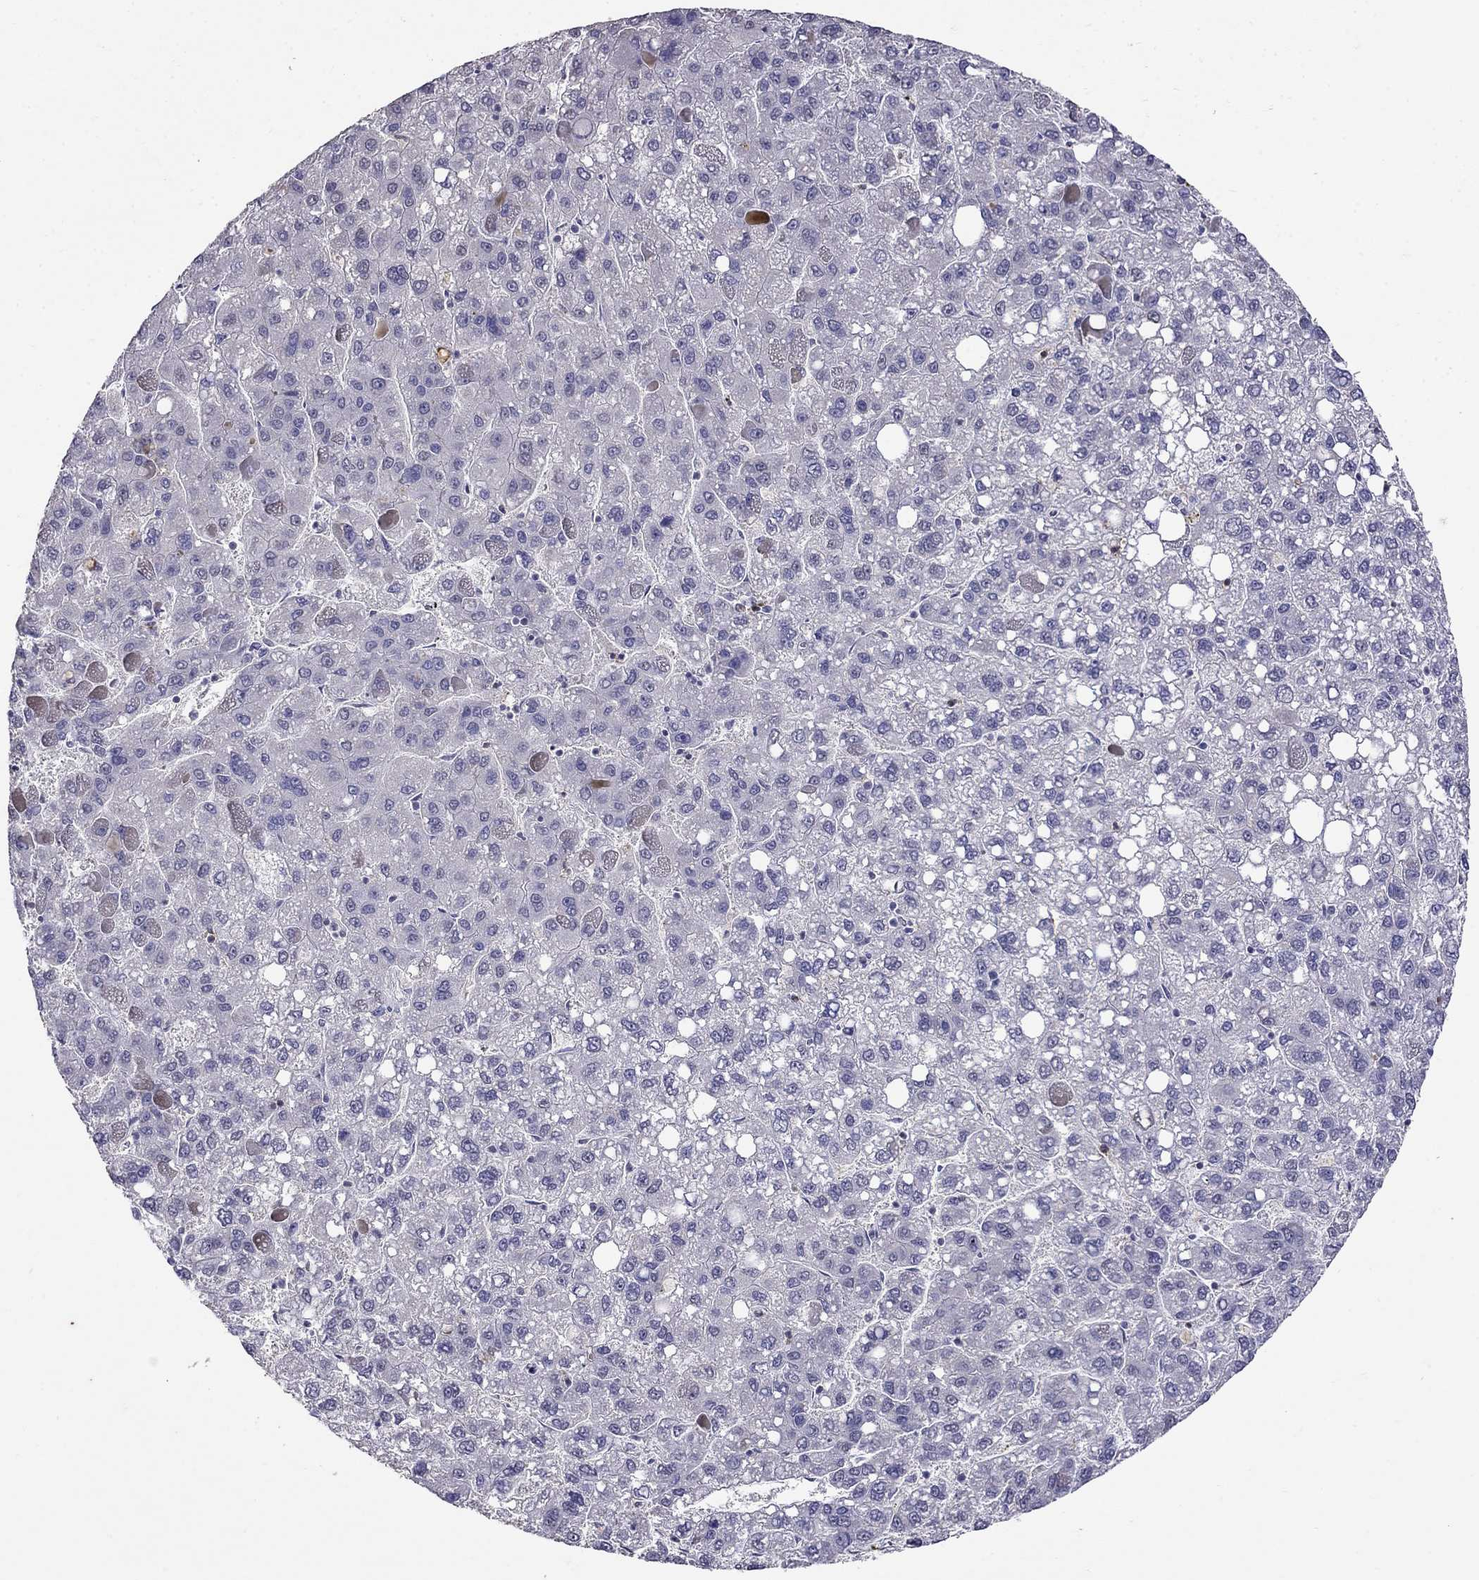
{"staining": {"intensity": "negative", "quantity": "none", "location": "none"}, "tissue": "liver cancer", "cell_type": "Tumor cells", "image_type": "cancer", "snomed": [{"axis": "morphology", "description": "Carcinoma, Hepatocellular, NOS"}, {"axis": "topography", "description": "Liver"}], "caption": "Tumor cells show no significant positivity in liver cancer (hepatocellular carcinoma).", "gene": "CD8B", "patient": {"sex": "female", "age": 82}}